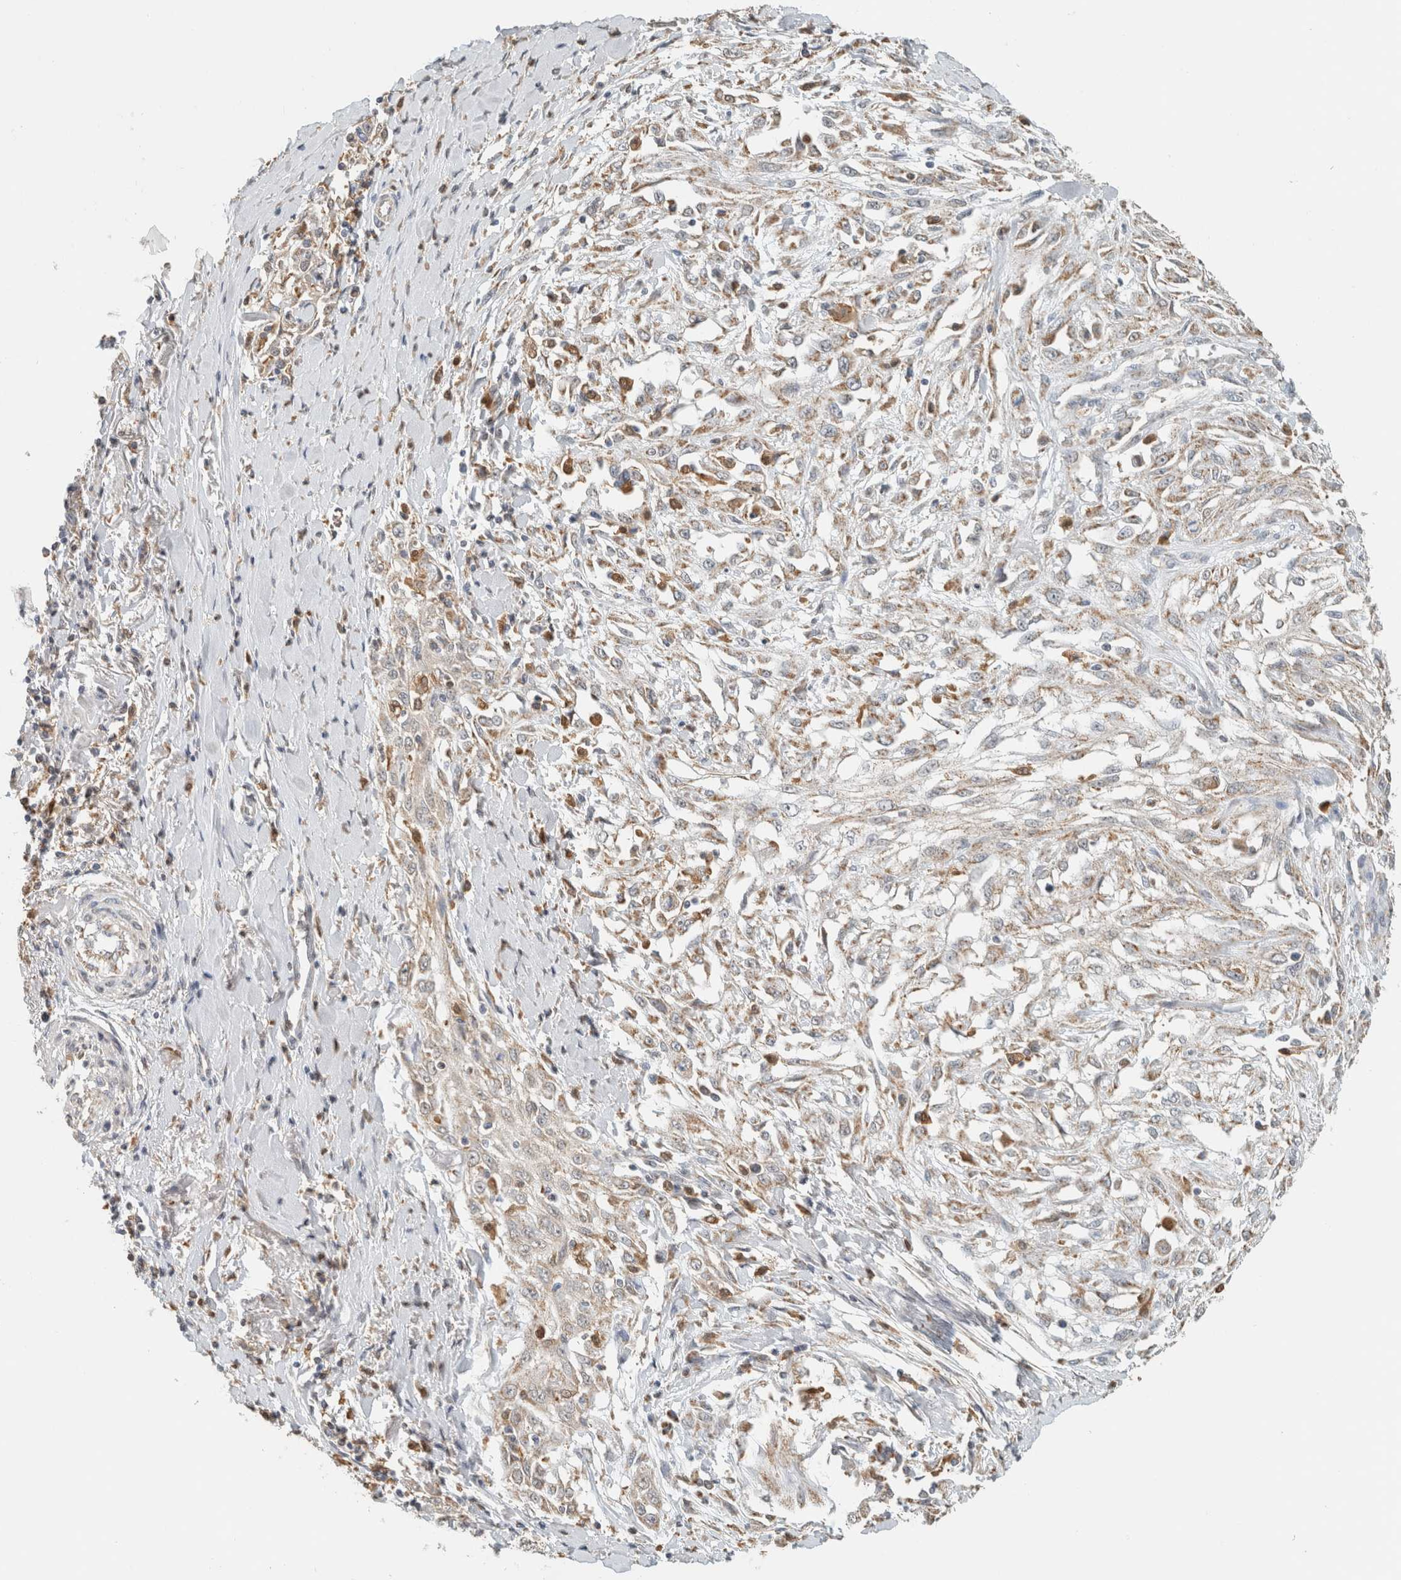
{"staining": {"intensity": "moderate", "quantity": "25%-75%", "location": "cytoplasmic/membranous"}, "tissue": "skin cancer", "cell_type": "Tumor cells", "image_type": "cancer", "snomed": [{"axis": "morphology", "description": "Squamous cell carcinoma, NOS"}, {"axis": "morphology", "description": "Squamous cell carcinoma, metastatic, NOS"}, {"axis": "topography", "description": "Skin"}, {"axis": "topography", "description": "Lymph node"}], "caption": "This histopathology image displays IHC staining of skin cancer, with medium moderate cytoplasmic/membranous staining in approximately 25%-75% of tumor cells.", "gene": "CAPG", "patient": {"sex": "male", "age": 75}}